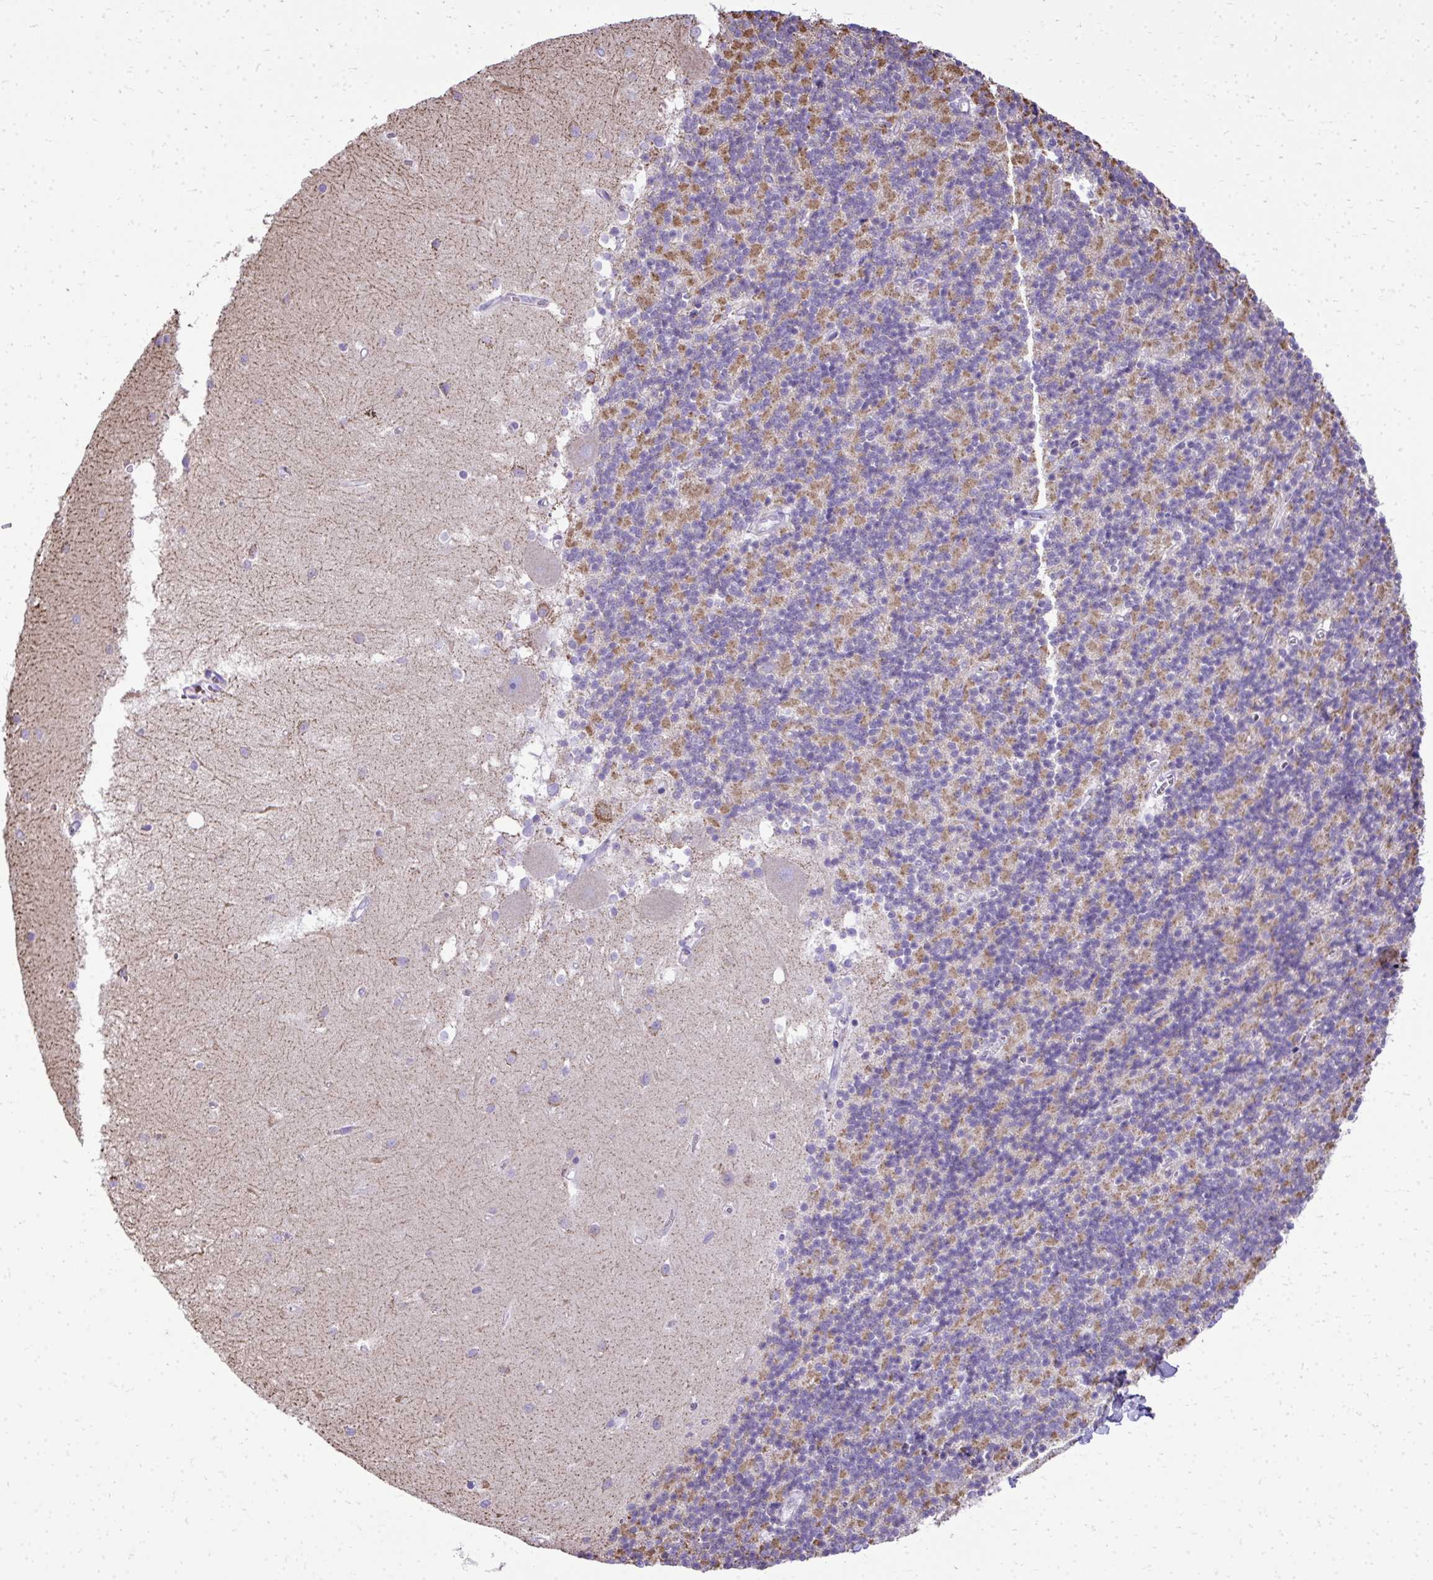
{"staining": {"intensity": "moderate", "quantity": "25%-75%", "location": "cytoplasmic/membranous"}, "tissue": "cerebellum", "cell_type": "Cells in granular layer", "image_type": "normal", "snomed": [{"axis": "morphology", "description": "Normal tissue, NOS"}, {"axis": "topography", "description": "Cerebellum"}], "caption": "Cerebellum stained with immunohistochemistry demonstrates moderate cytoplasmic/membranous expression in approximately 25%-75% of cells in granular layer.", "gene": "MPZL2", "patient": {"sex": "male", "age": 54}}